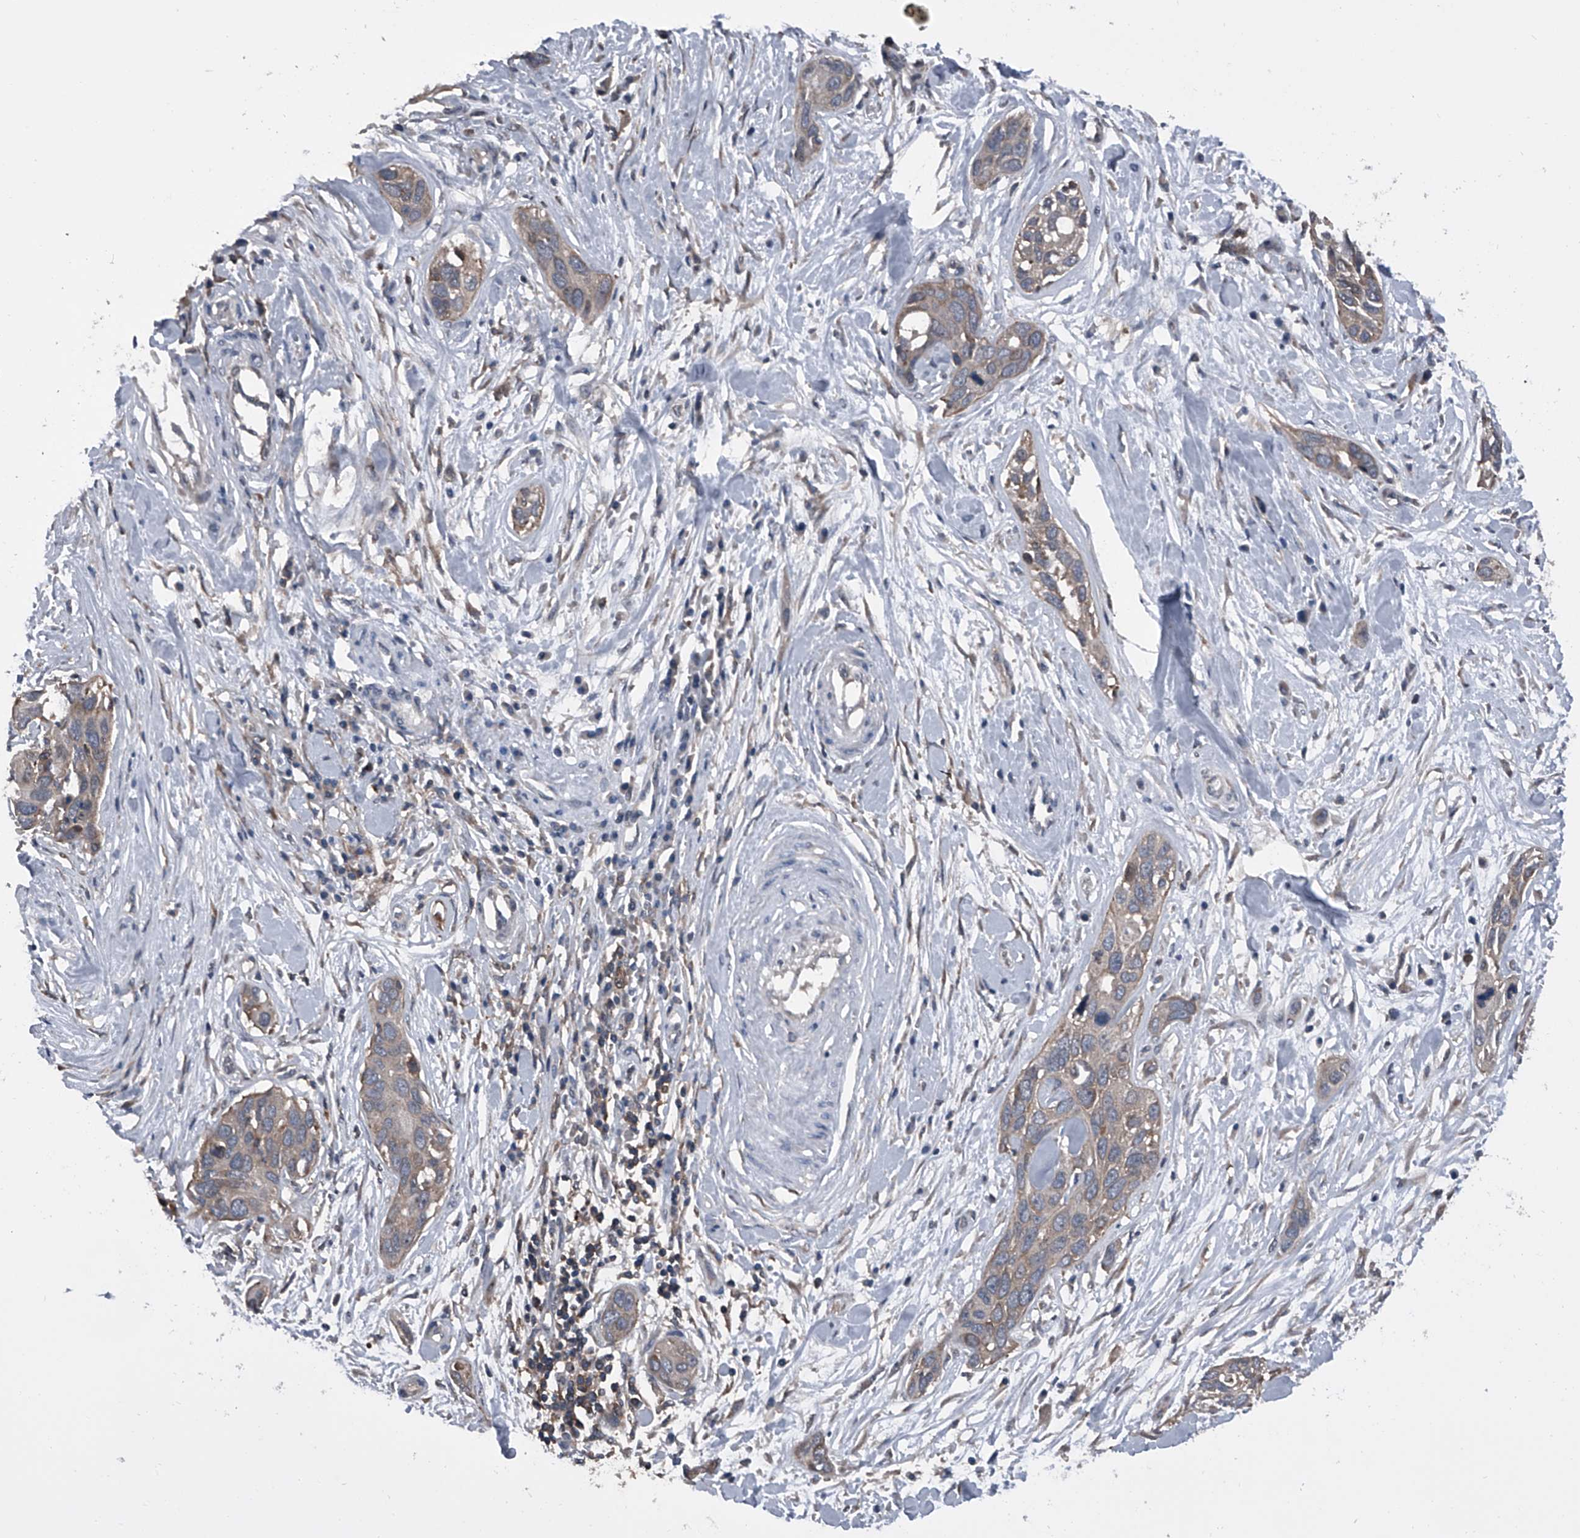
{"staining": {"intensity": "weak", "quantity": ">75%", "location": "cytoplasmic/membranous"}, "tissue": "pancreatic cancer", "cell_type": "Tumor cells", "image_type": "cancer", "snomed": [{"axis": "morphology", "description": "Adenocarcinoma, NOS"}, {"axis": "topography", "description": "Pancreas"}], "caption": "Protein staining reveals weak cytoplasmic/membranous staining in approximately >75% of tumor cells in adenocarcinoma (pancreatic).", "gene": "PIP5K1A", "patient": {"sex": "female", "age": 60}}